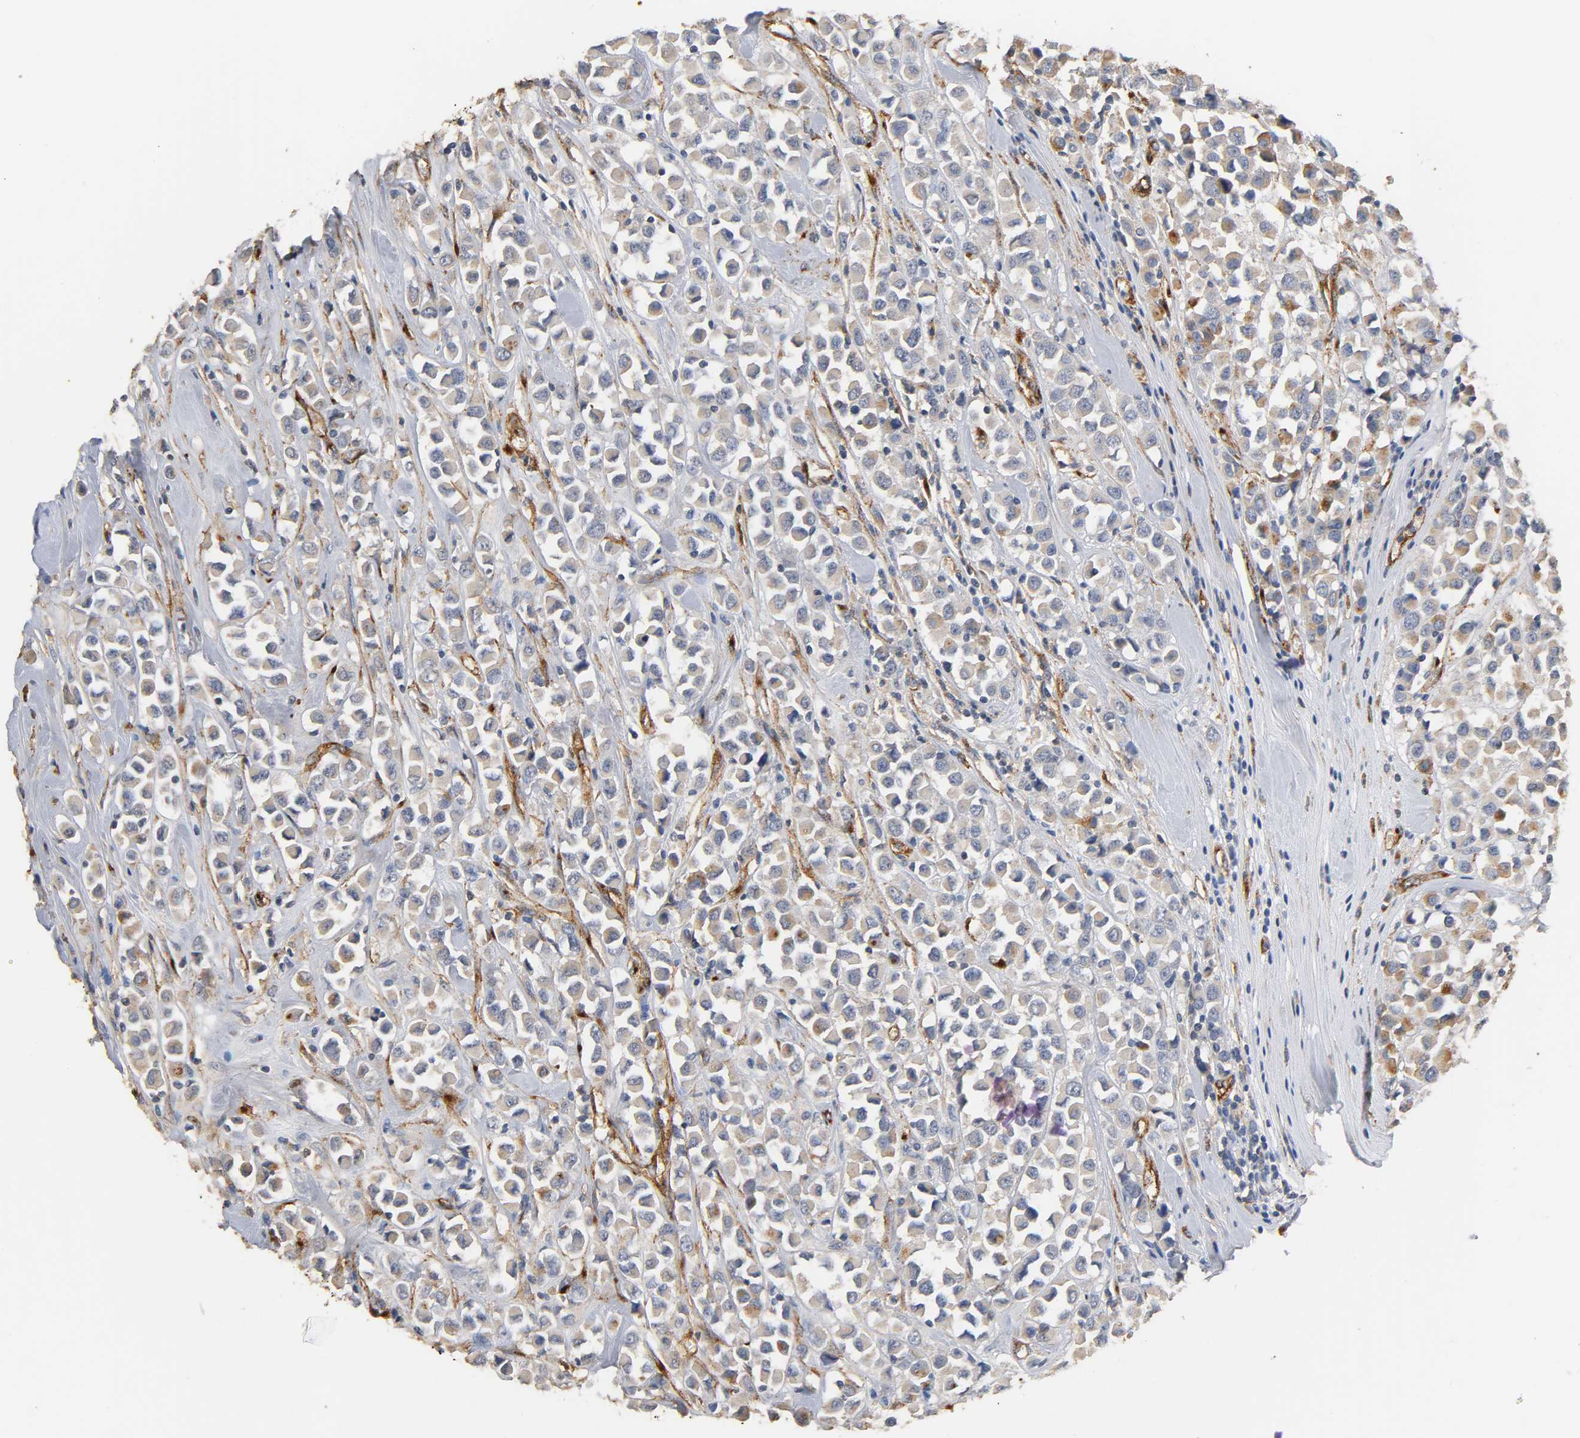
{"staining": {"intensity": "weak", "quantity": "25%-75%", "location": "cytoplasmic/membranous"}, "tissue": "breast cancer", "cell_type": "Tumor cells", "image_type": "cancer", "snomed": [{"axis": "morphology", "description": "Duct carcinoma"}, {"axis": "topography", "description": "Breast"}], "caption": "Tumor cells exhibit low levels of weak cytoplasmic/membranous positivity in approximately 25%-75% of cells in invasive ductal carcinoma (breast).", "gene": "IFITM3", "patient": {"sex": "female", "age": 61}}